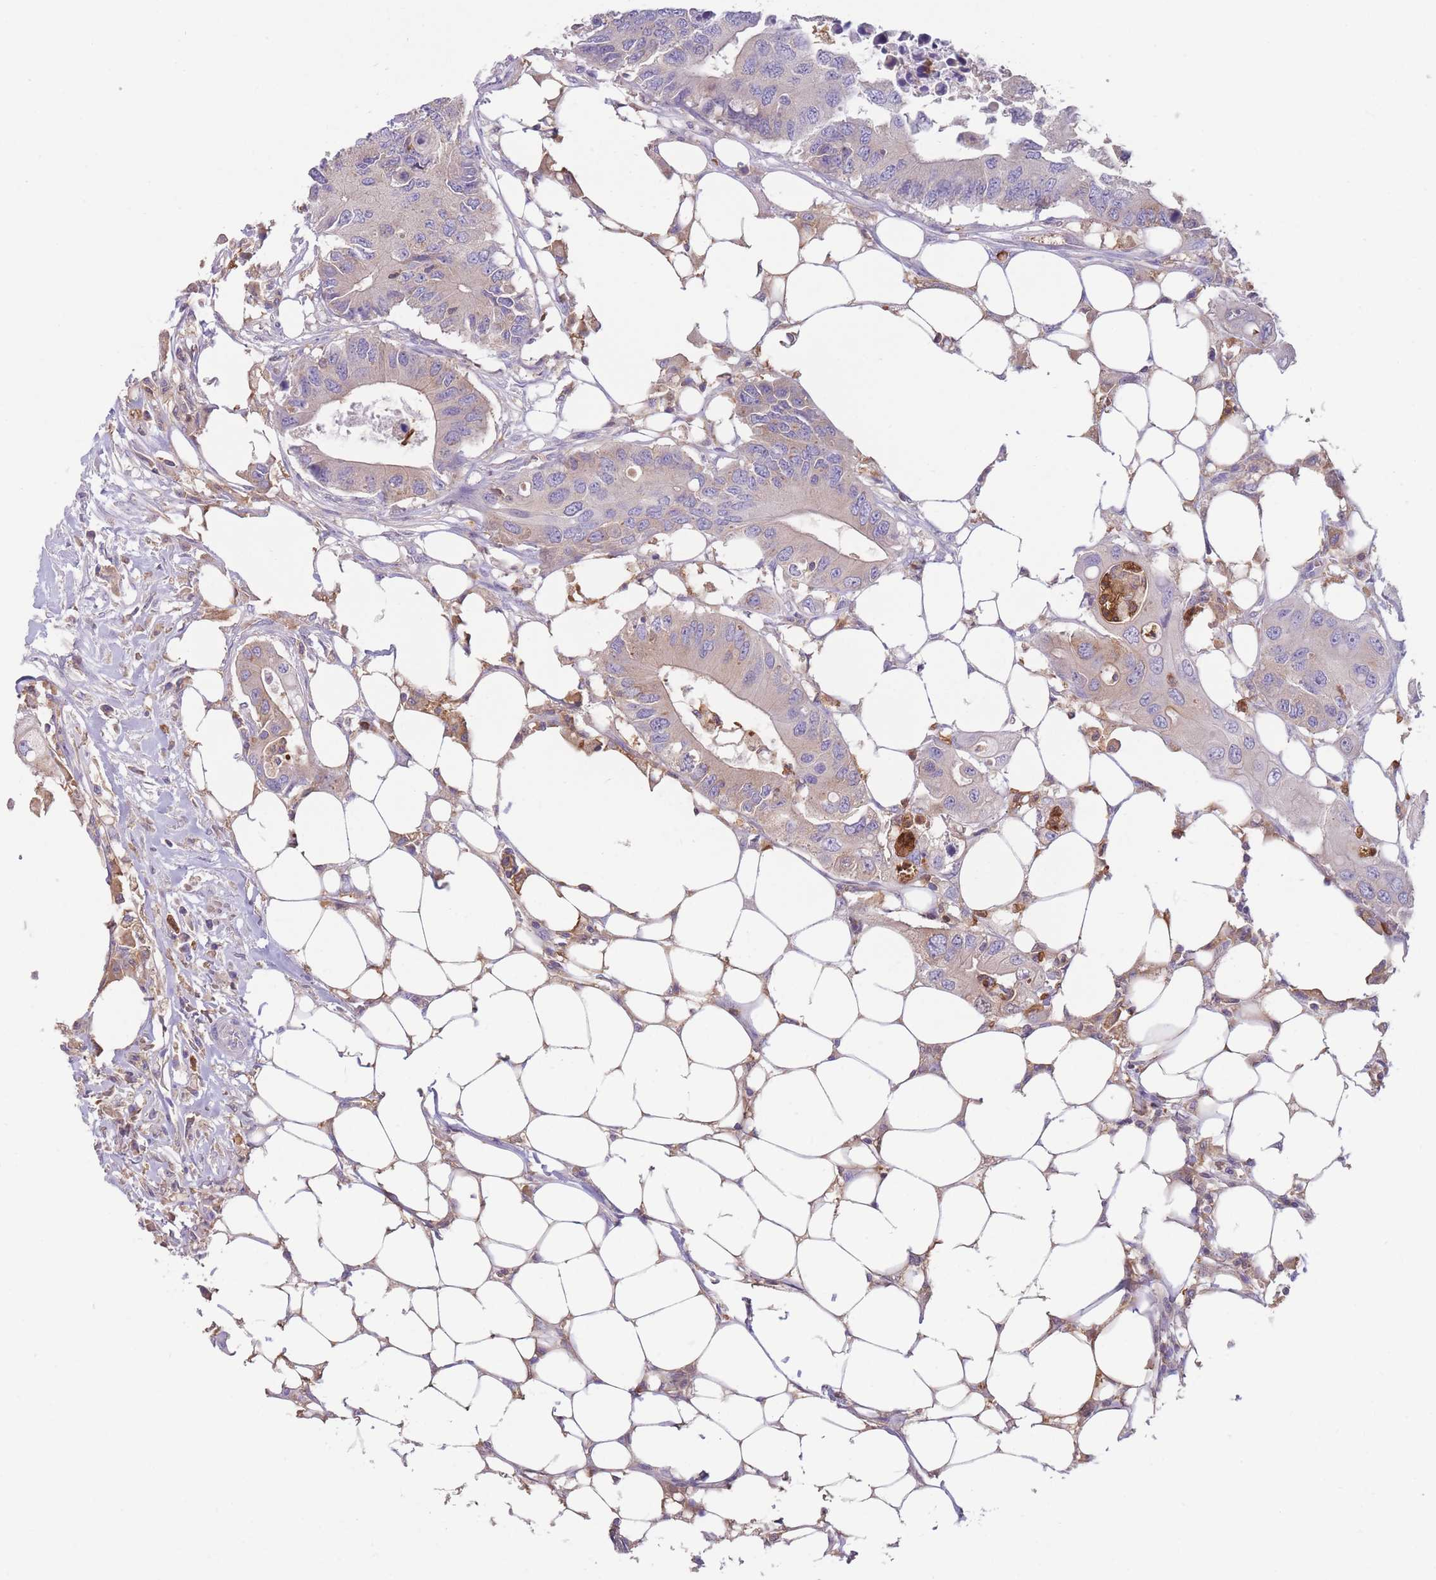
{"staining": {"intensity": "moderate", "quantity": "<25%", "location": "cytoplasmic/membranous"}, "tissue": "colorectal cancer", "cell_type": "Tumor cells", "image_type": "cancer", "snomed": [{"axis": "morphology", "description": "Adenocarcinoma, NOS"}, {"axis": "topography", "description": "Colon"}], "caption": "Tumor cells exhibit moderate cytoplasmic/membranous positivity in about <25% of cells in colorectal cancer.", "gene": "ST3GAL4", "patient": {"sex": "male", "age": 71}}